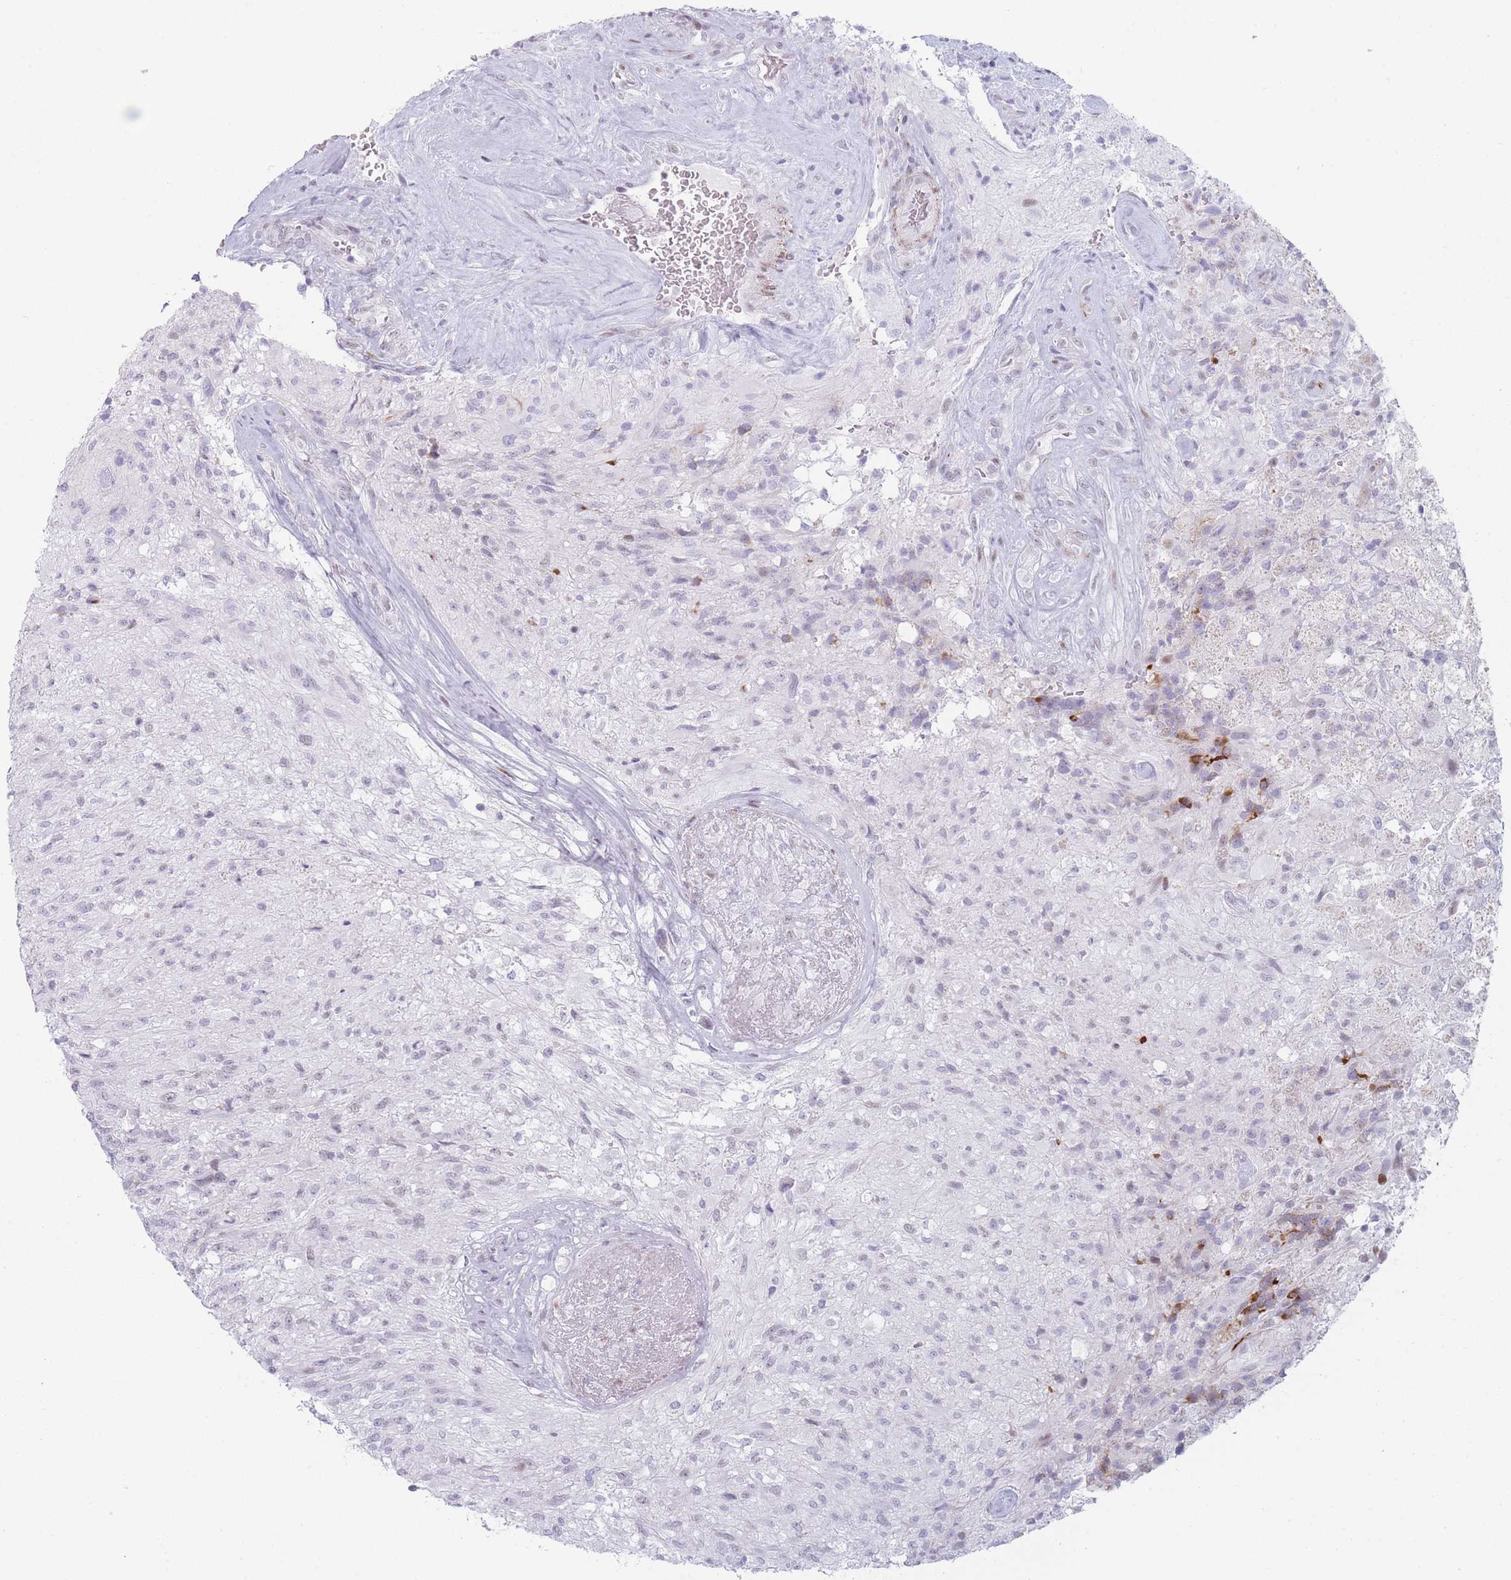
{"staining": {"intensity": "negative", "quantity": "none", "location": "none"}, "tissue": "glioma", "cell_type": "Tumor cells", "image_type": "cancer", "snomed": [{"axis": "morphology", "description": "Glioma, malignant, High grade"}, {"axis": "topography", "description": "Brain"}], "caption": "Tumor cells show no significant protein positivity in glioma.", "gene": "IFNA6", "patient": {"sex": "male", "age": 56}}